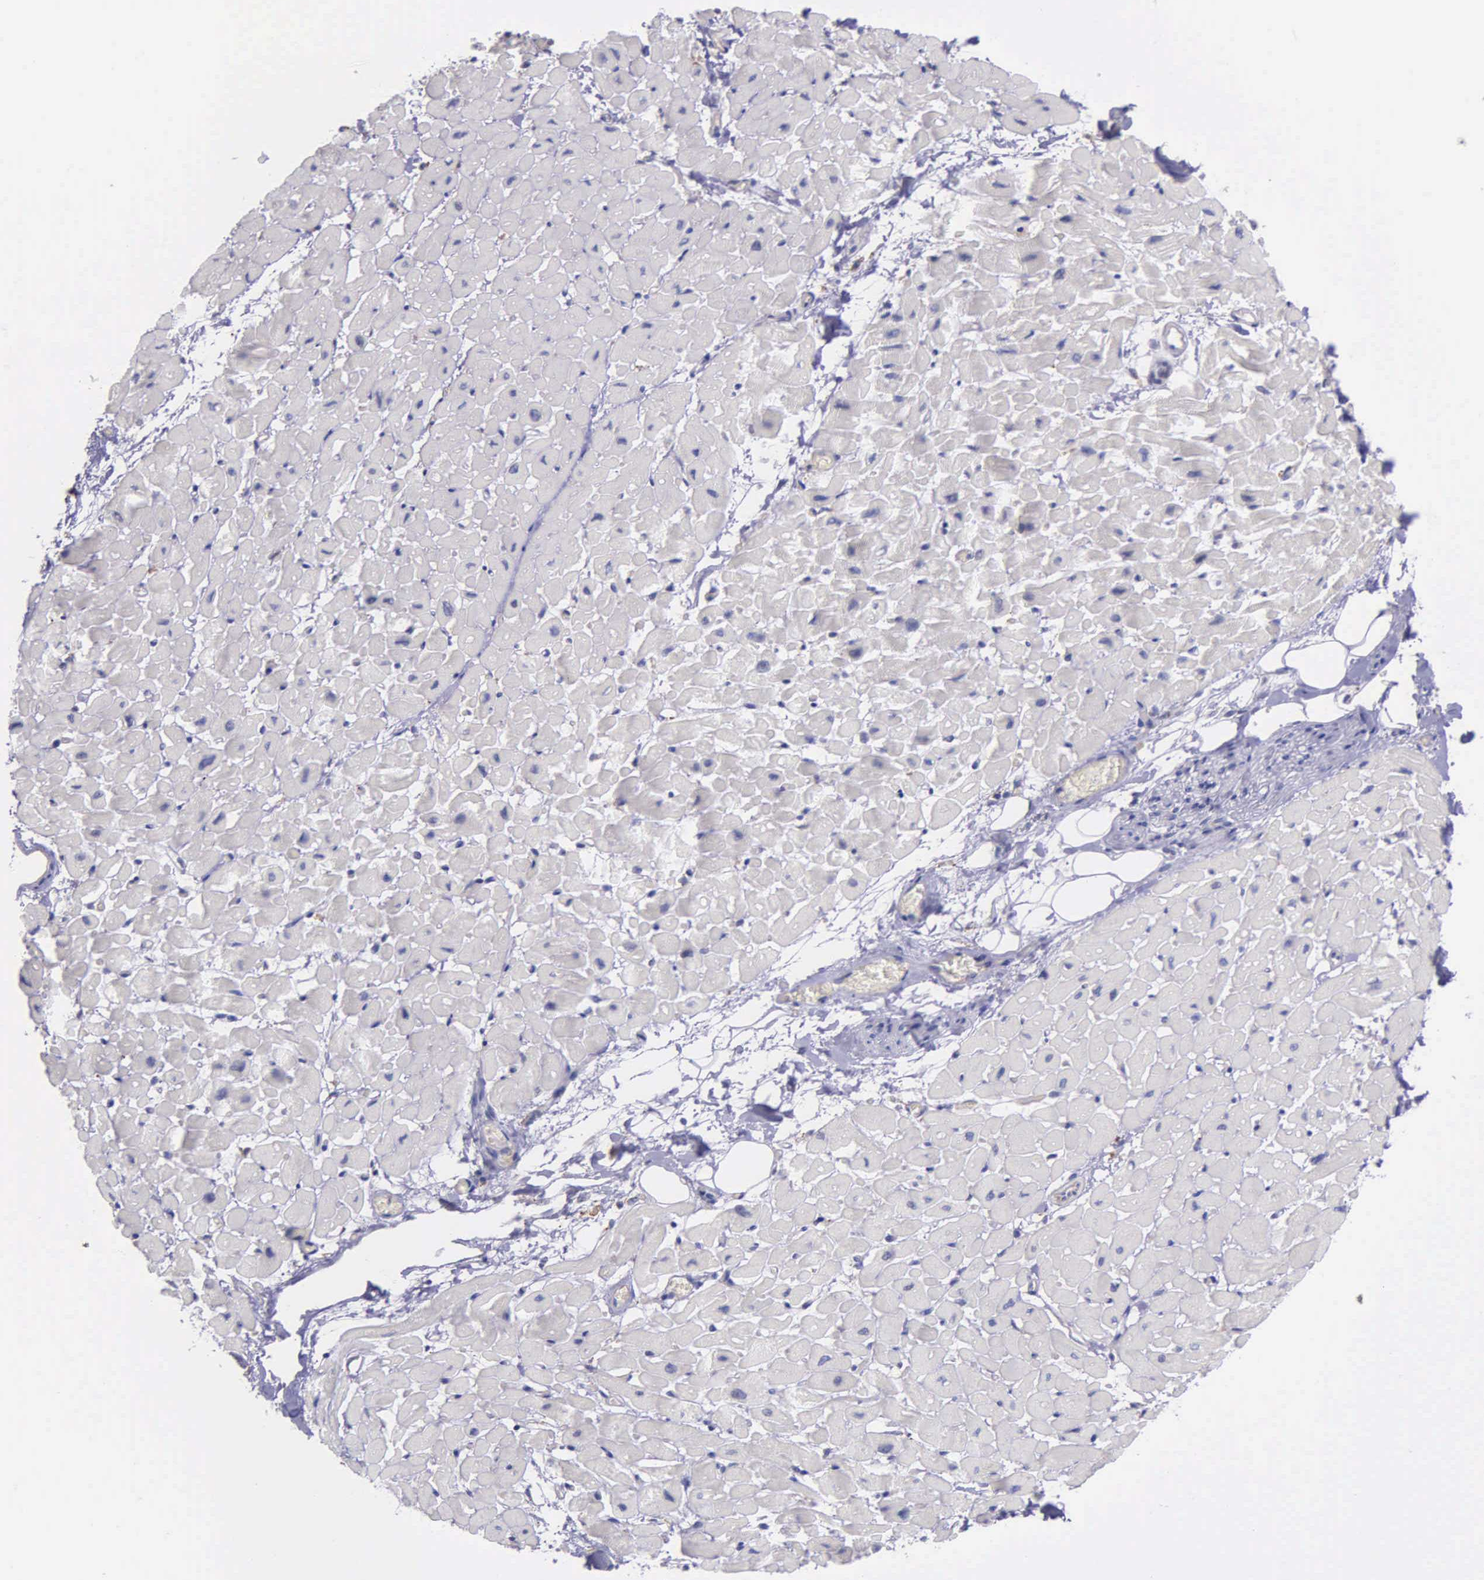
{"staining": {"intensity": "negative", "quantity": "none", "location": "none"}, "tissue": "heart muscle", "cell_type": "Cardiomyocytes", "image_type": "normal", "snomed": [{"axis": "morphology", "description": "Normal tissue, NOS"}, {"axis": "topography", "description": "Heart"}], "caption": "Micrograph shows no significant protein expression in cardiomyocytes of unremarkable heart muscle.", "gene": "ZC3H12B", "patient": {"sex": "male", "age": 45}}